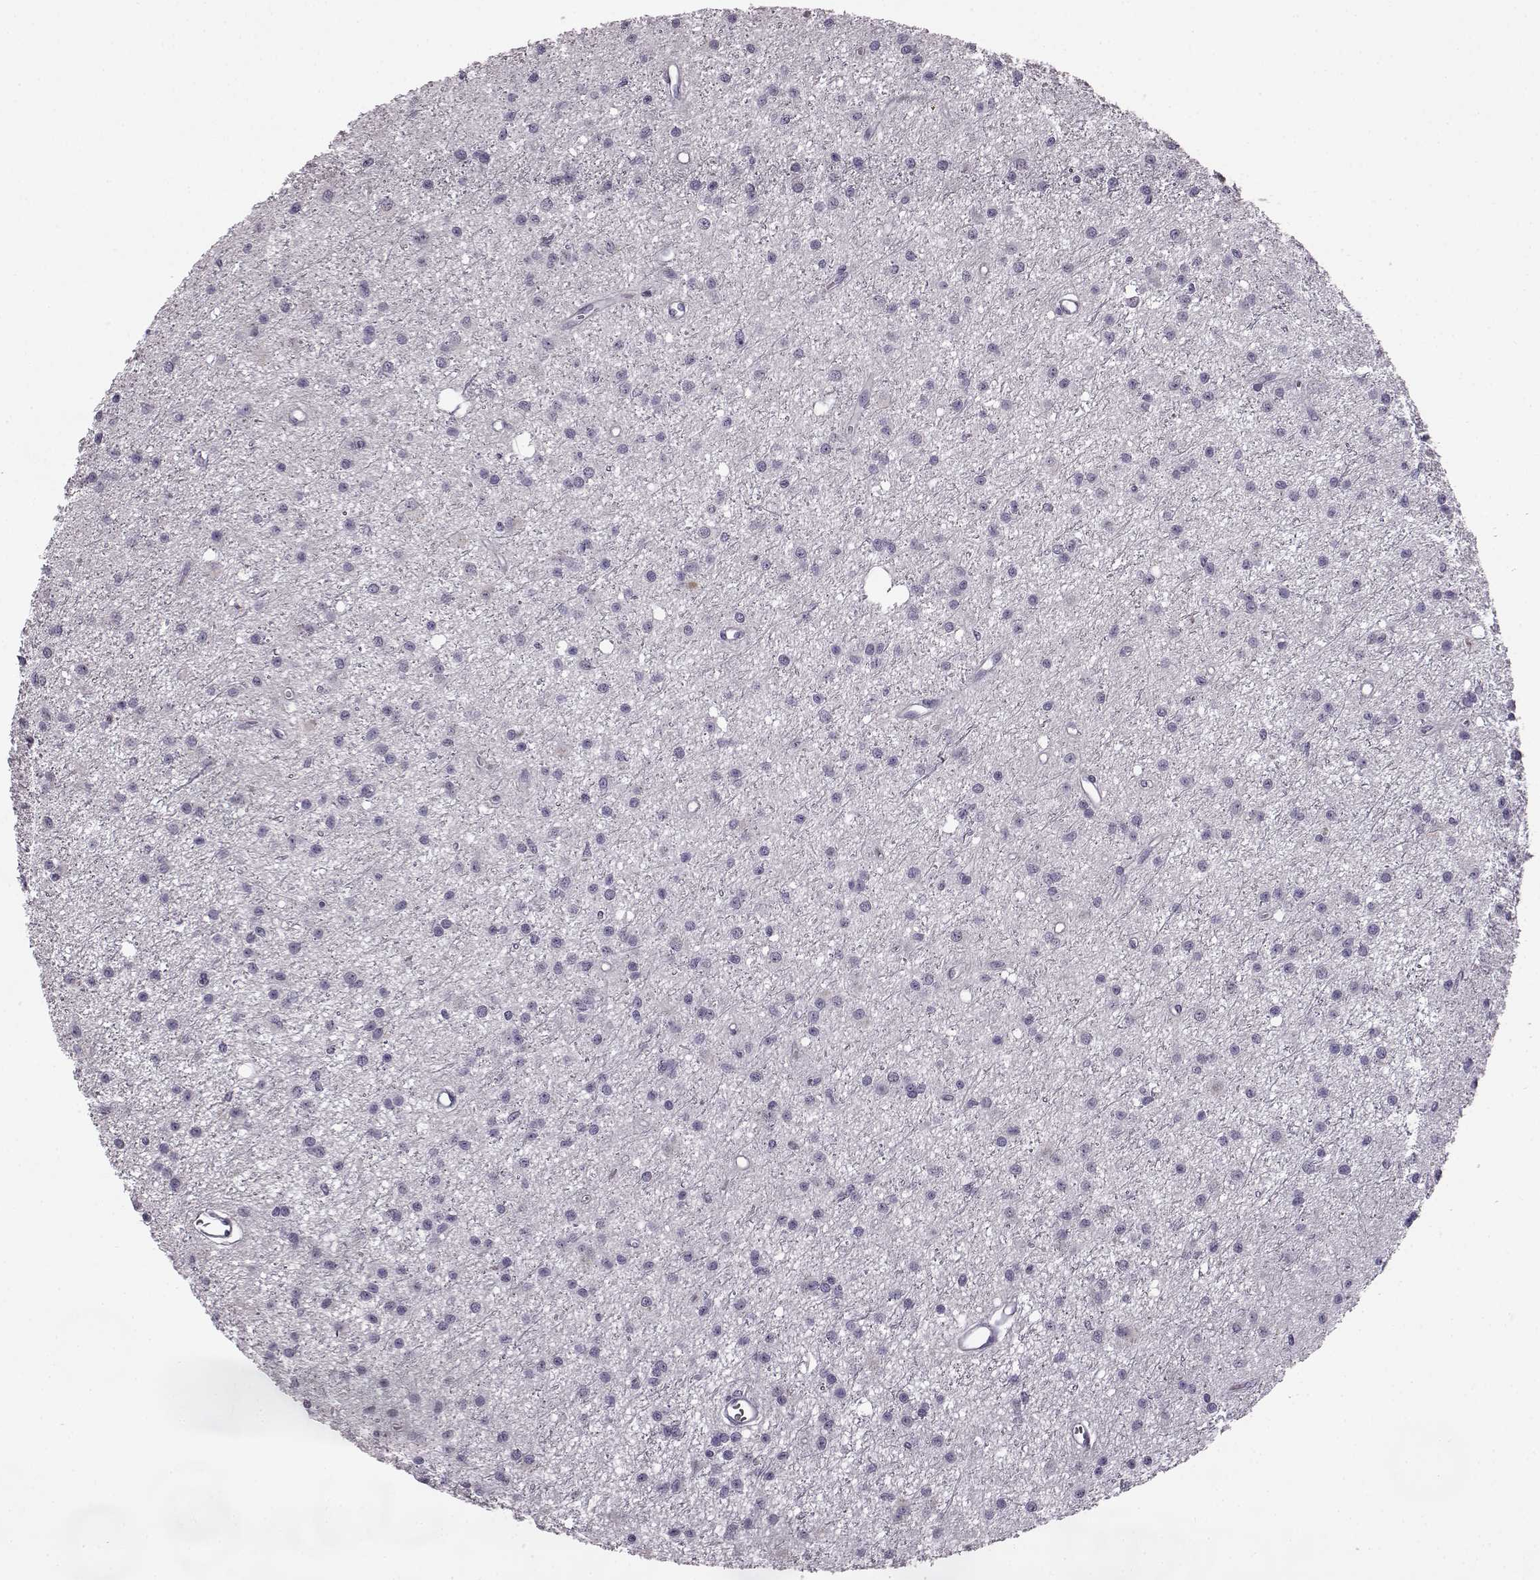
{"staining": {"intensity": "negative", "quantity": "none", "location": "none"}, "tissue": "glioma", "cell_type": "Tumor cells", "image_type": "cancer", "snomed": [{"axis": "morphology", "description": "Glioma, malignant, Low grade"}, {"axis": "topography", "description": "Brain"}], "caption": "Immunohistochemistry image of neoplastic tissue: human malignant glioma (low-grade) stained with DAB demonstrates no significant protein staining in tumor cells. Nuclei are stained in blue.", "gene": "ODAD4", "patient": {"sex": "male", "age": 27}}